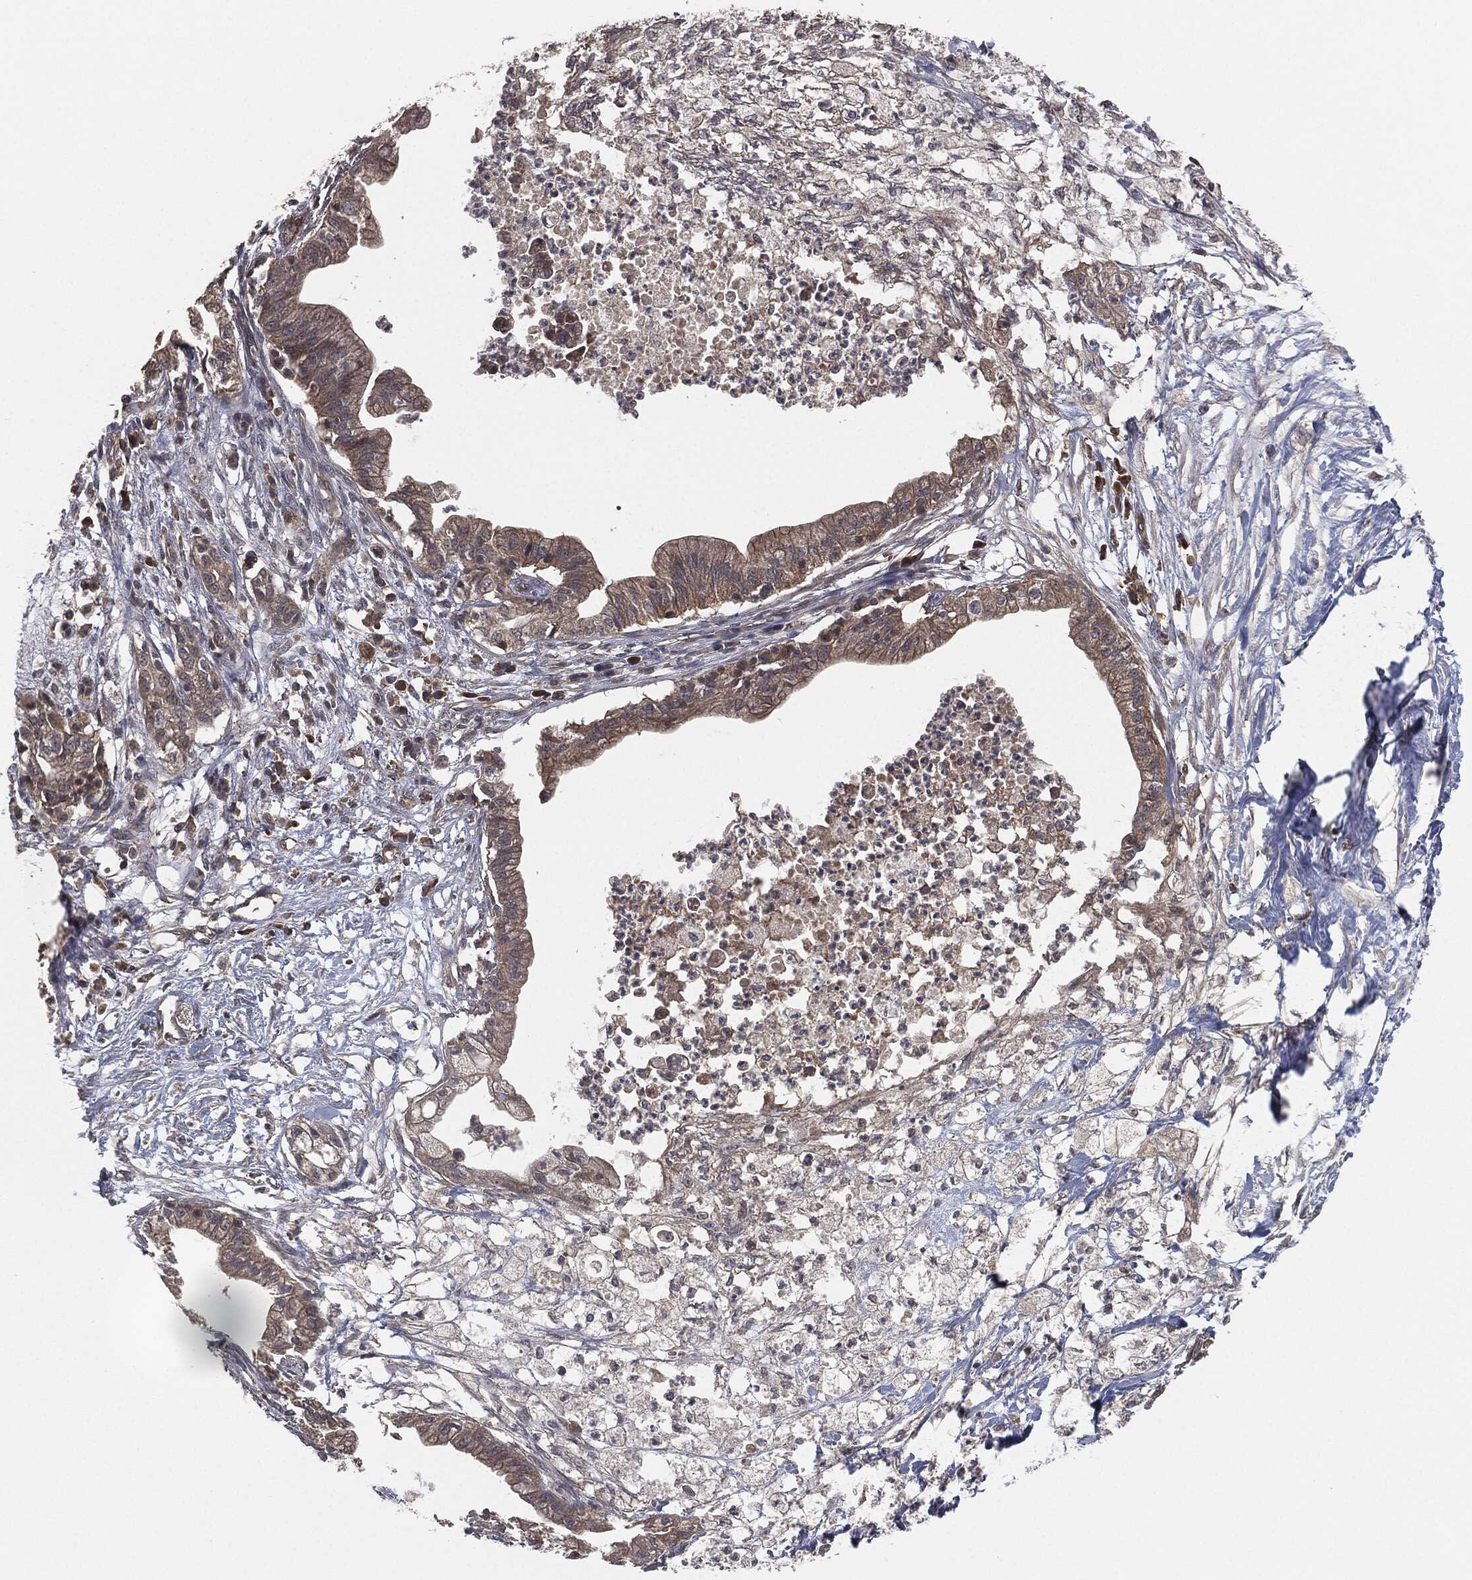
{"staining": {"intensity": "weak", "quantity": ">75%", "location": "cytoplasmic/membranous"}, "tissue": "pancreatic cancer", "cell_type": "Tumor cells", "image_type": "cancer", "snomed": [{"axis": "morphology", "description": "Normal tissue, NOS"}, {"axis": "morphology", "description": "Adenocarcinoma, NOS"}, {"axis": "topography", "description": "Pancreas"}], "caption": "Tumor cells demonstrate weak cytoplasmic/membranous expression in approximately >75% of cells in pancreatic cancer.", "gene": "ERBIN", "patient": {"sex": "female", "age": 58}}